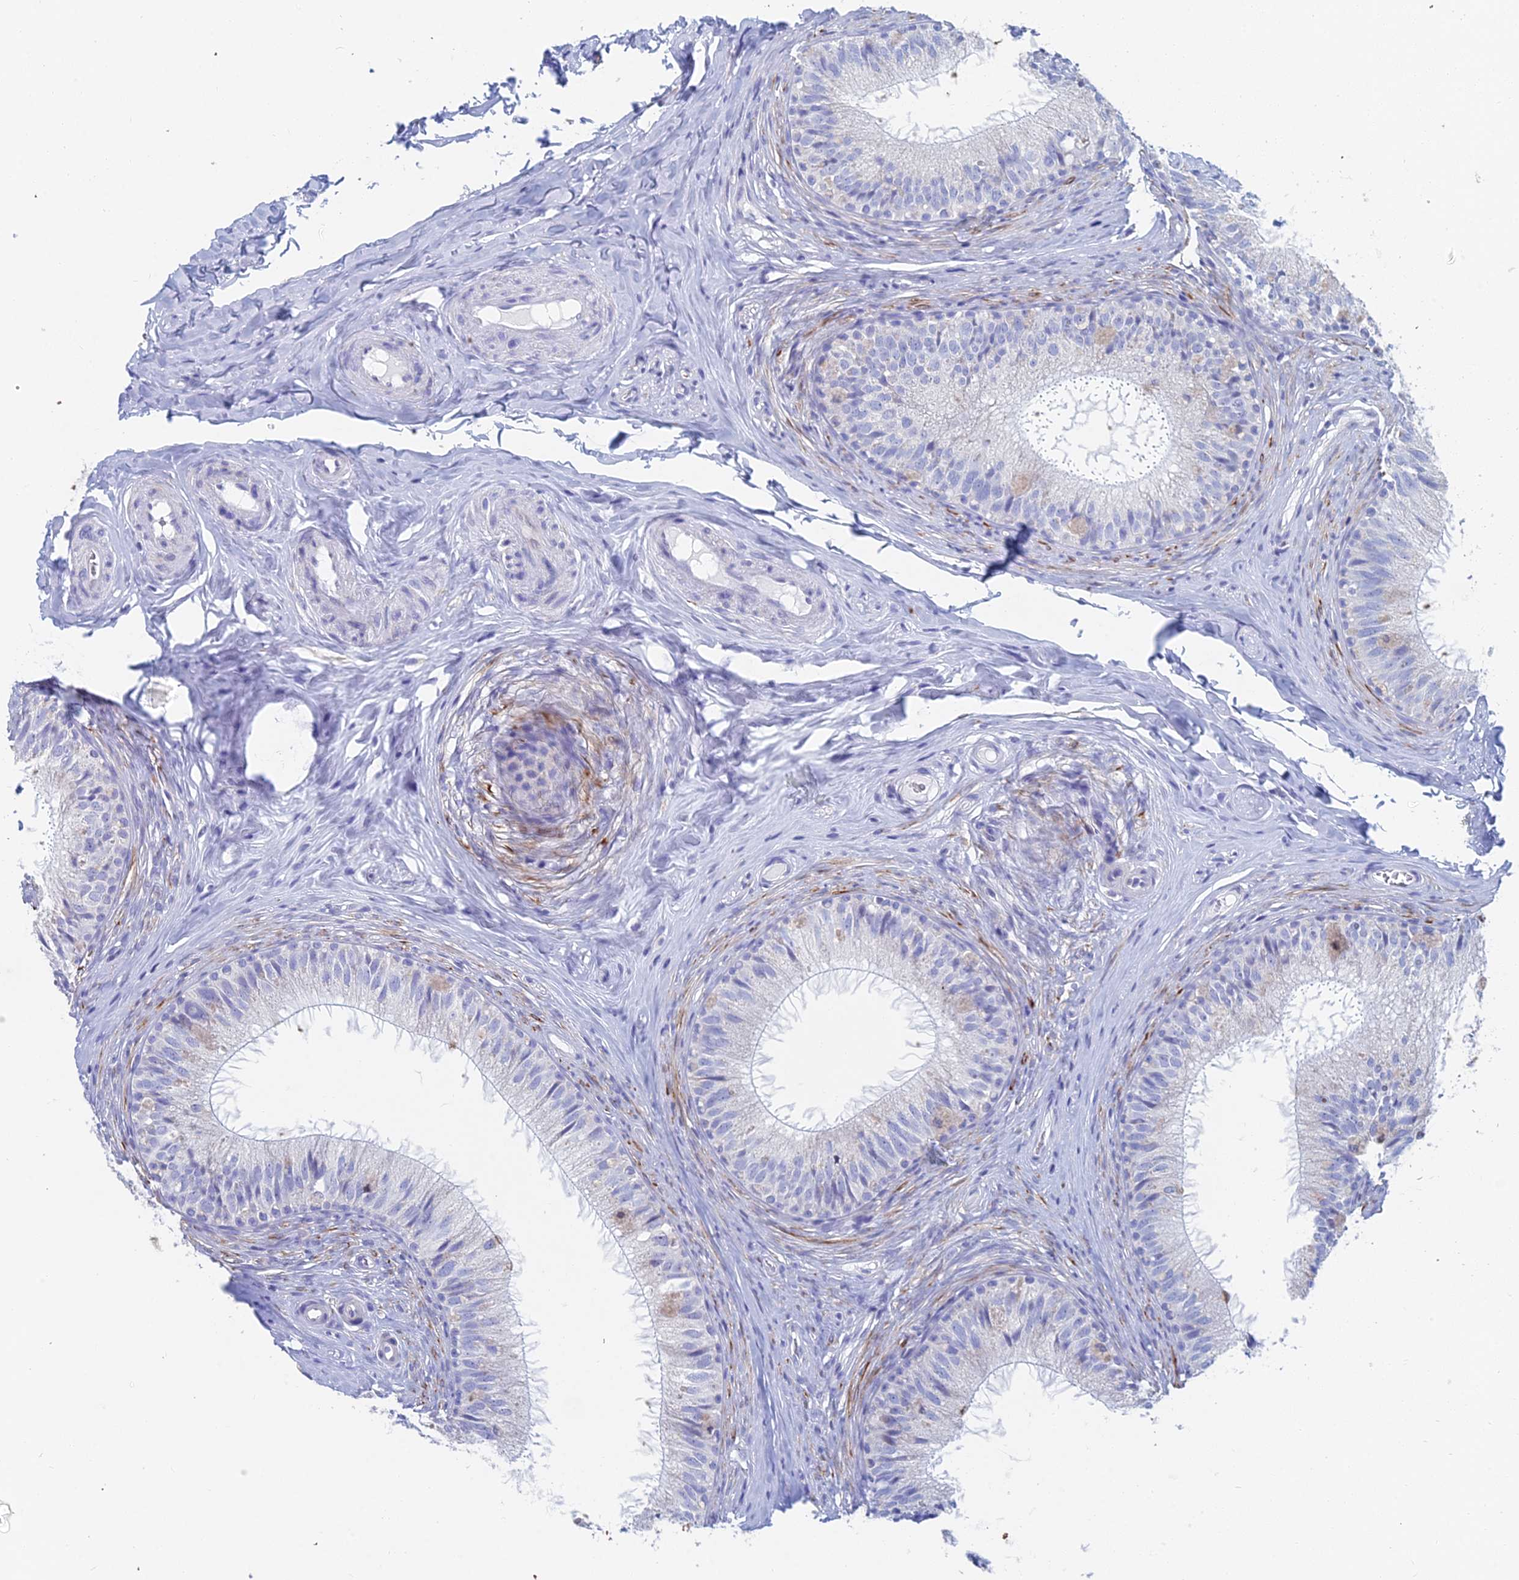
{"staining": {"intensity": "negative", "quantity": "none", "location": "none"}, "tissue": "epididymis", "cell_type": "Glandular cells", "image_type": "normal", "snomed": [{"axis": "morphology", "description": "Normal tissue, NOS"}, {"axis": "topography", "description": "Epididymis"}], "caption": "Immunohistochemistry (IHC) image of benign epididymis: epididymis stained with DAB reveals no significant protein staining in glandular cells.", "gene": "ACSM1", "patient": {"sex": "male", "age": 34}}